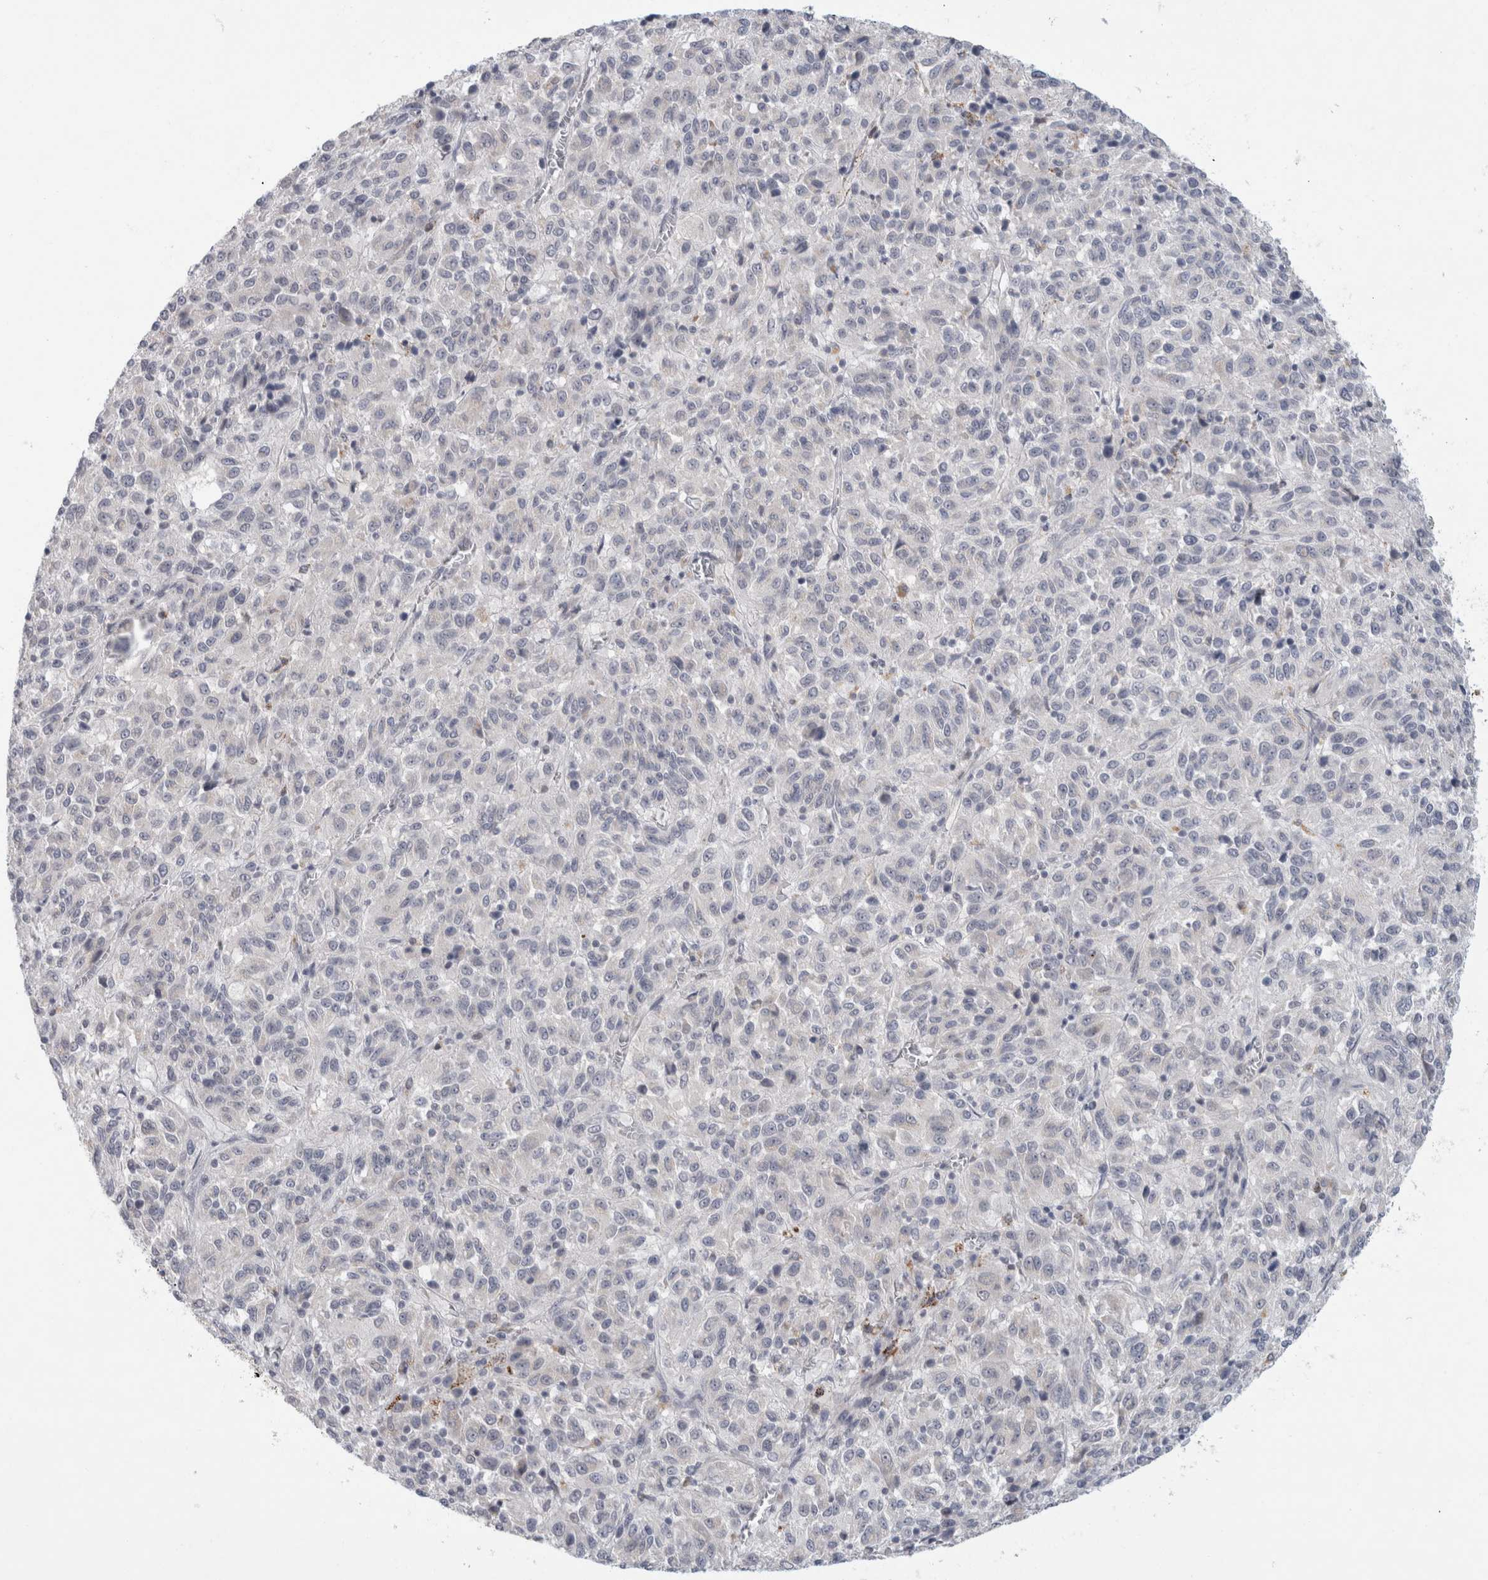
{"staining": {"intensity": "negative", "quantity": "none", "location": "none"}, "tissue": "melanoma", "cell_type": "Tumor cells", "image_type": "cancer", "snomed": [{"axis": "morphology", "description": "Malignant melanoma, Metastatic site"}, {"axis": "topography", "description": "Lung"}], "caption": "High power microscopy histopathology image of an IHC micrograph of melanoma, revealing no significant expression in tumor cells. (Stains: DAB (3,3'-diaminobenzidine) immunohistochemistry with hematoxylin counter stain, Microscopy: brightfield microscopy at high magnification).", "gene": "NIPA1", "patient": {"sex": "male", "age": 64}}